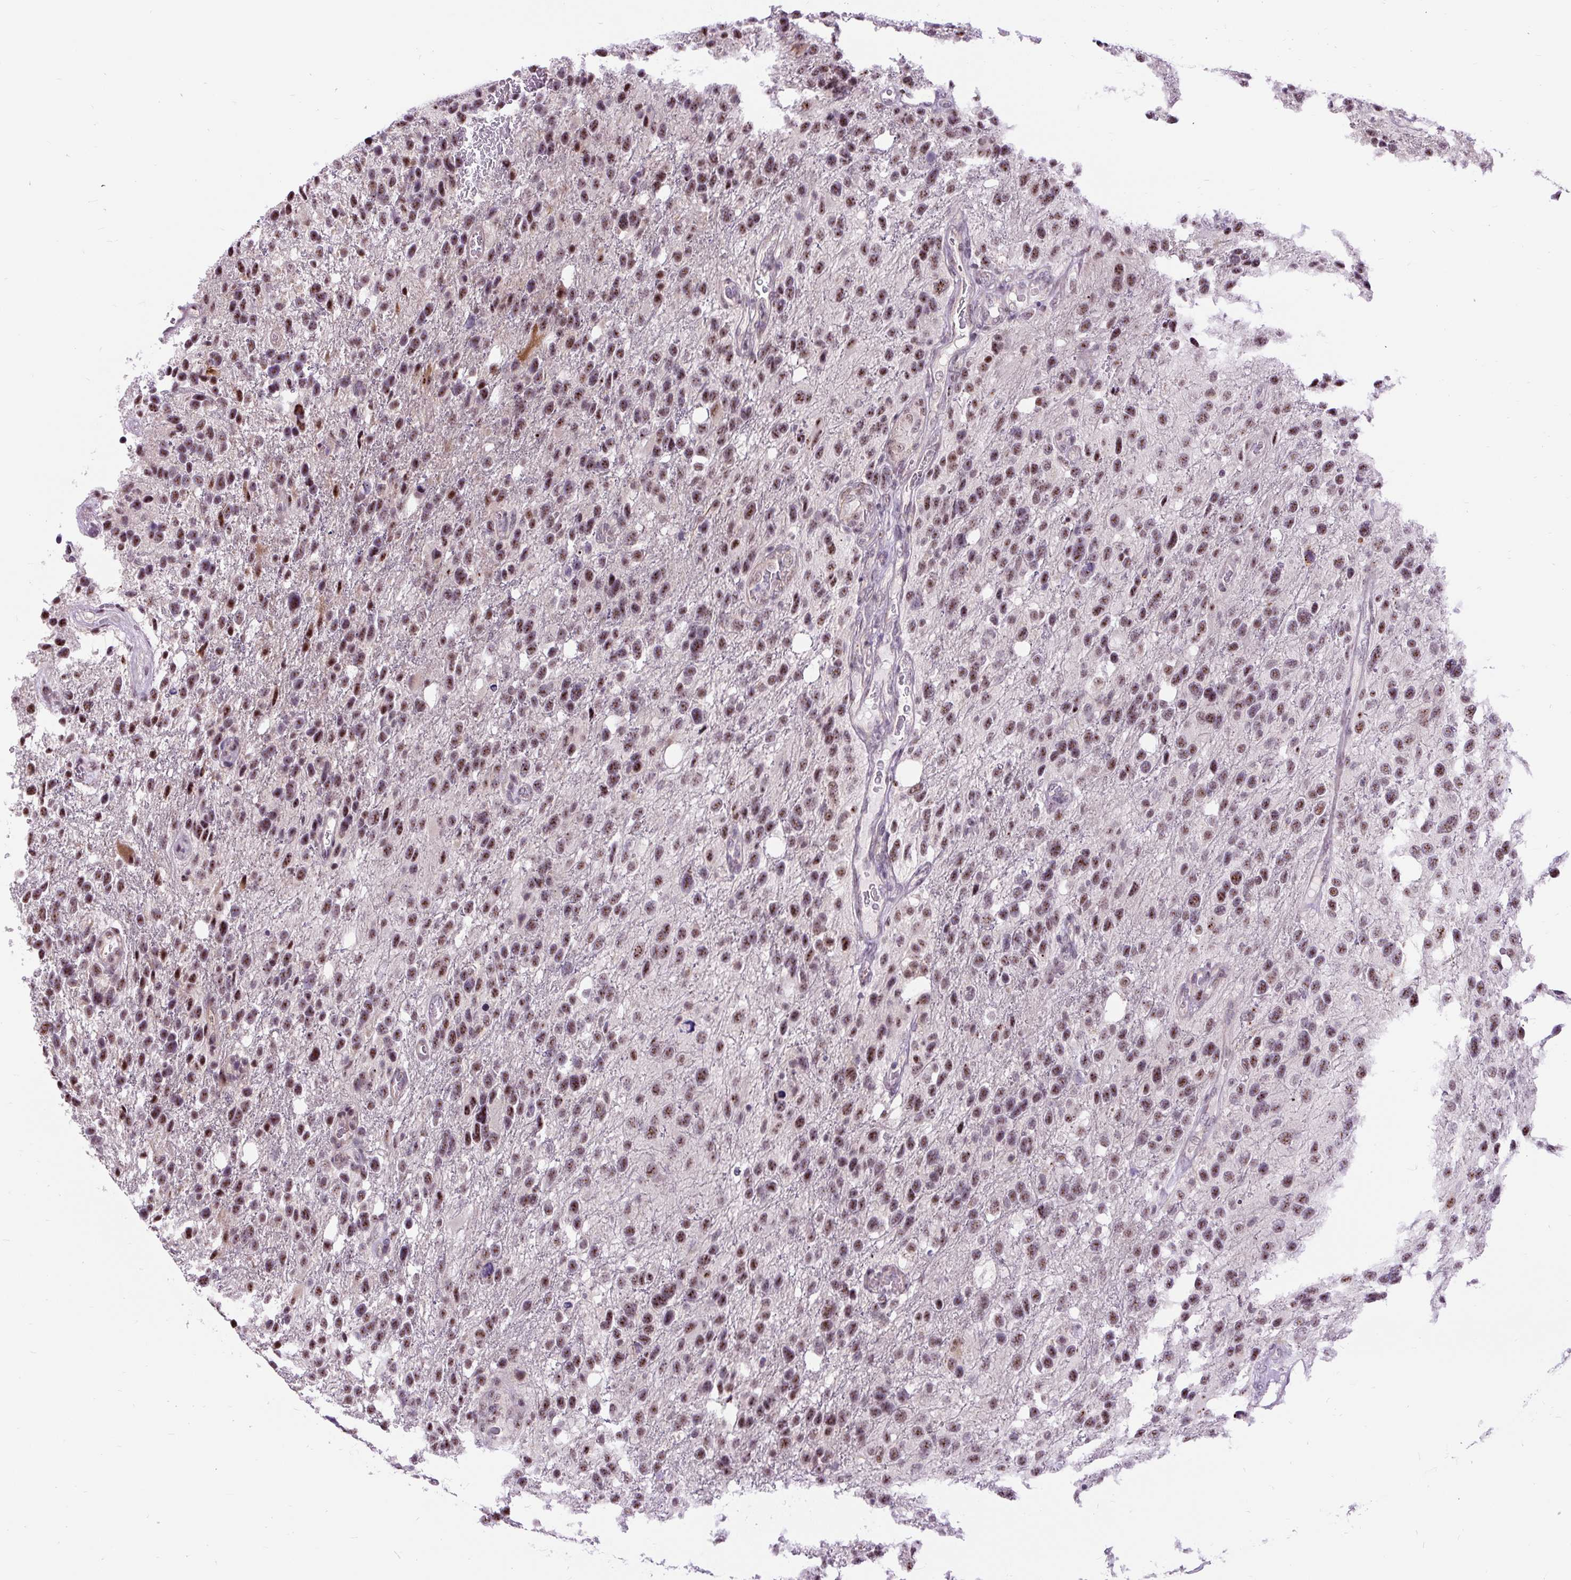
{"staining": {"intensity": "moderate", "quantity": ">75%", "location": "nuclear"}, "tissue": "glioma", "cell_type": "Tumor cells", "image_type": "cancer", "snomed": [{"axis": "morphology", "description": "Glioma, malignant, High grade"}, {"axis": "topography", "description": "Brain"}], "caption": "Immunohistochemistry of glioma demonstrates medium levels of moderate nuclear positivity in about >75% of tumor cells. (DAB IHC with brightfield microscopy, high magnification).", "gene": "SMC5", "patient": {"sex": "female", "age": 58}}